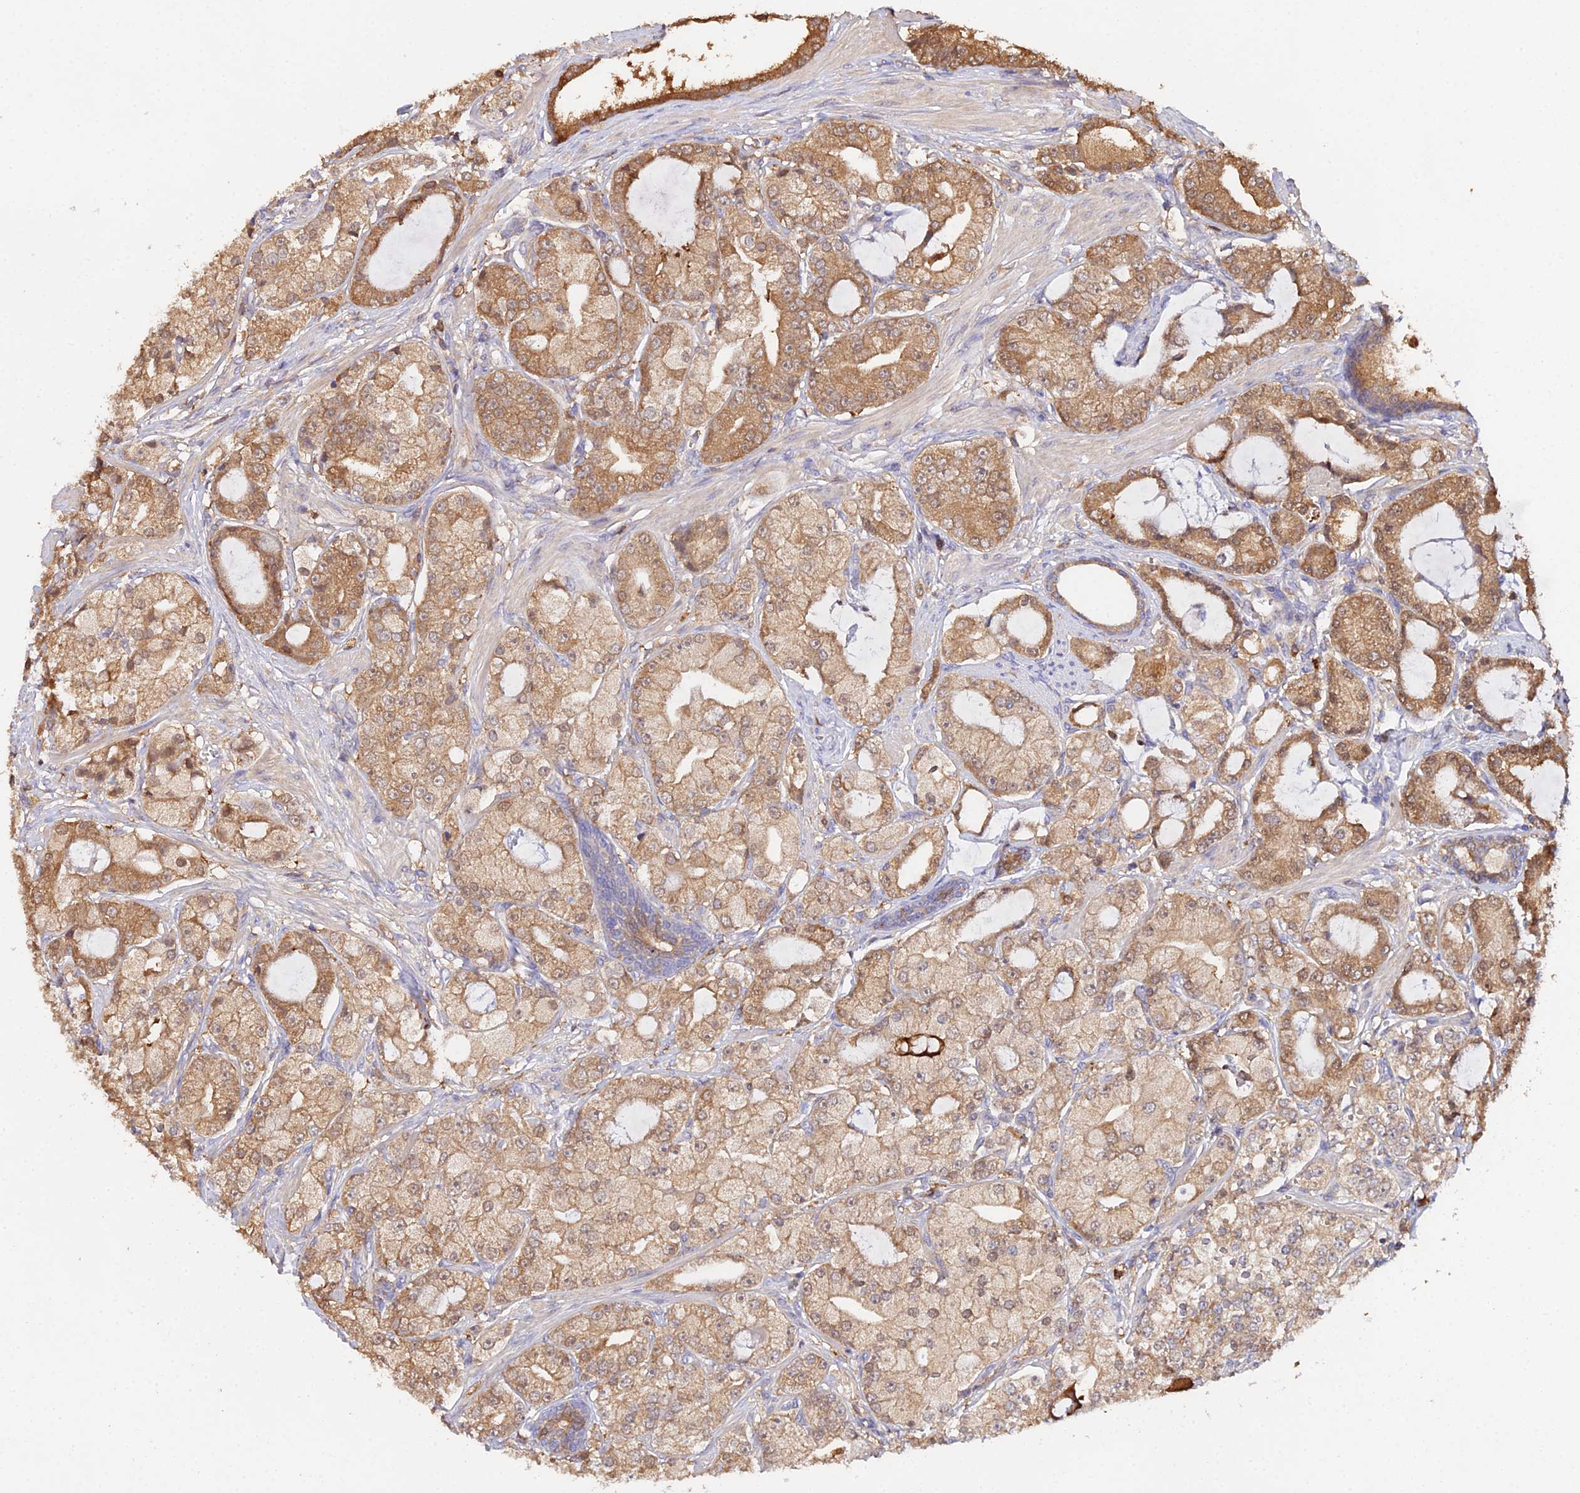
{"staining": {"intensity": "moderate", "quantity": ">75%", "location": "cytoplasmic/membranous"}, "tissue": "prostate cancer", "cell_type": "Tumor cells", "image_type": "cancer", "snomed": [{"axis": "morphology", "description": "Adenocarcinoma, High grade"}, {"axis": "topography", "description": "Prostate"}], "caption": "Moderate cytoplasmic/membranous staining for a protein is seen in approximately >75% of tumor cells of prostate cancer using immunohistochemistry (IHC).", "gene": "FBP1", "patient": {"sex": "male", "age": 71}}